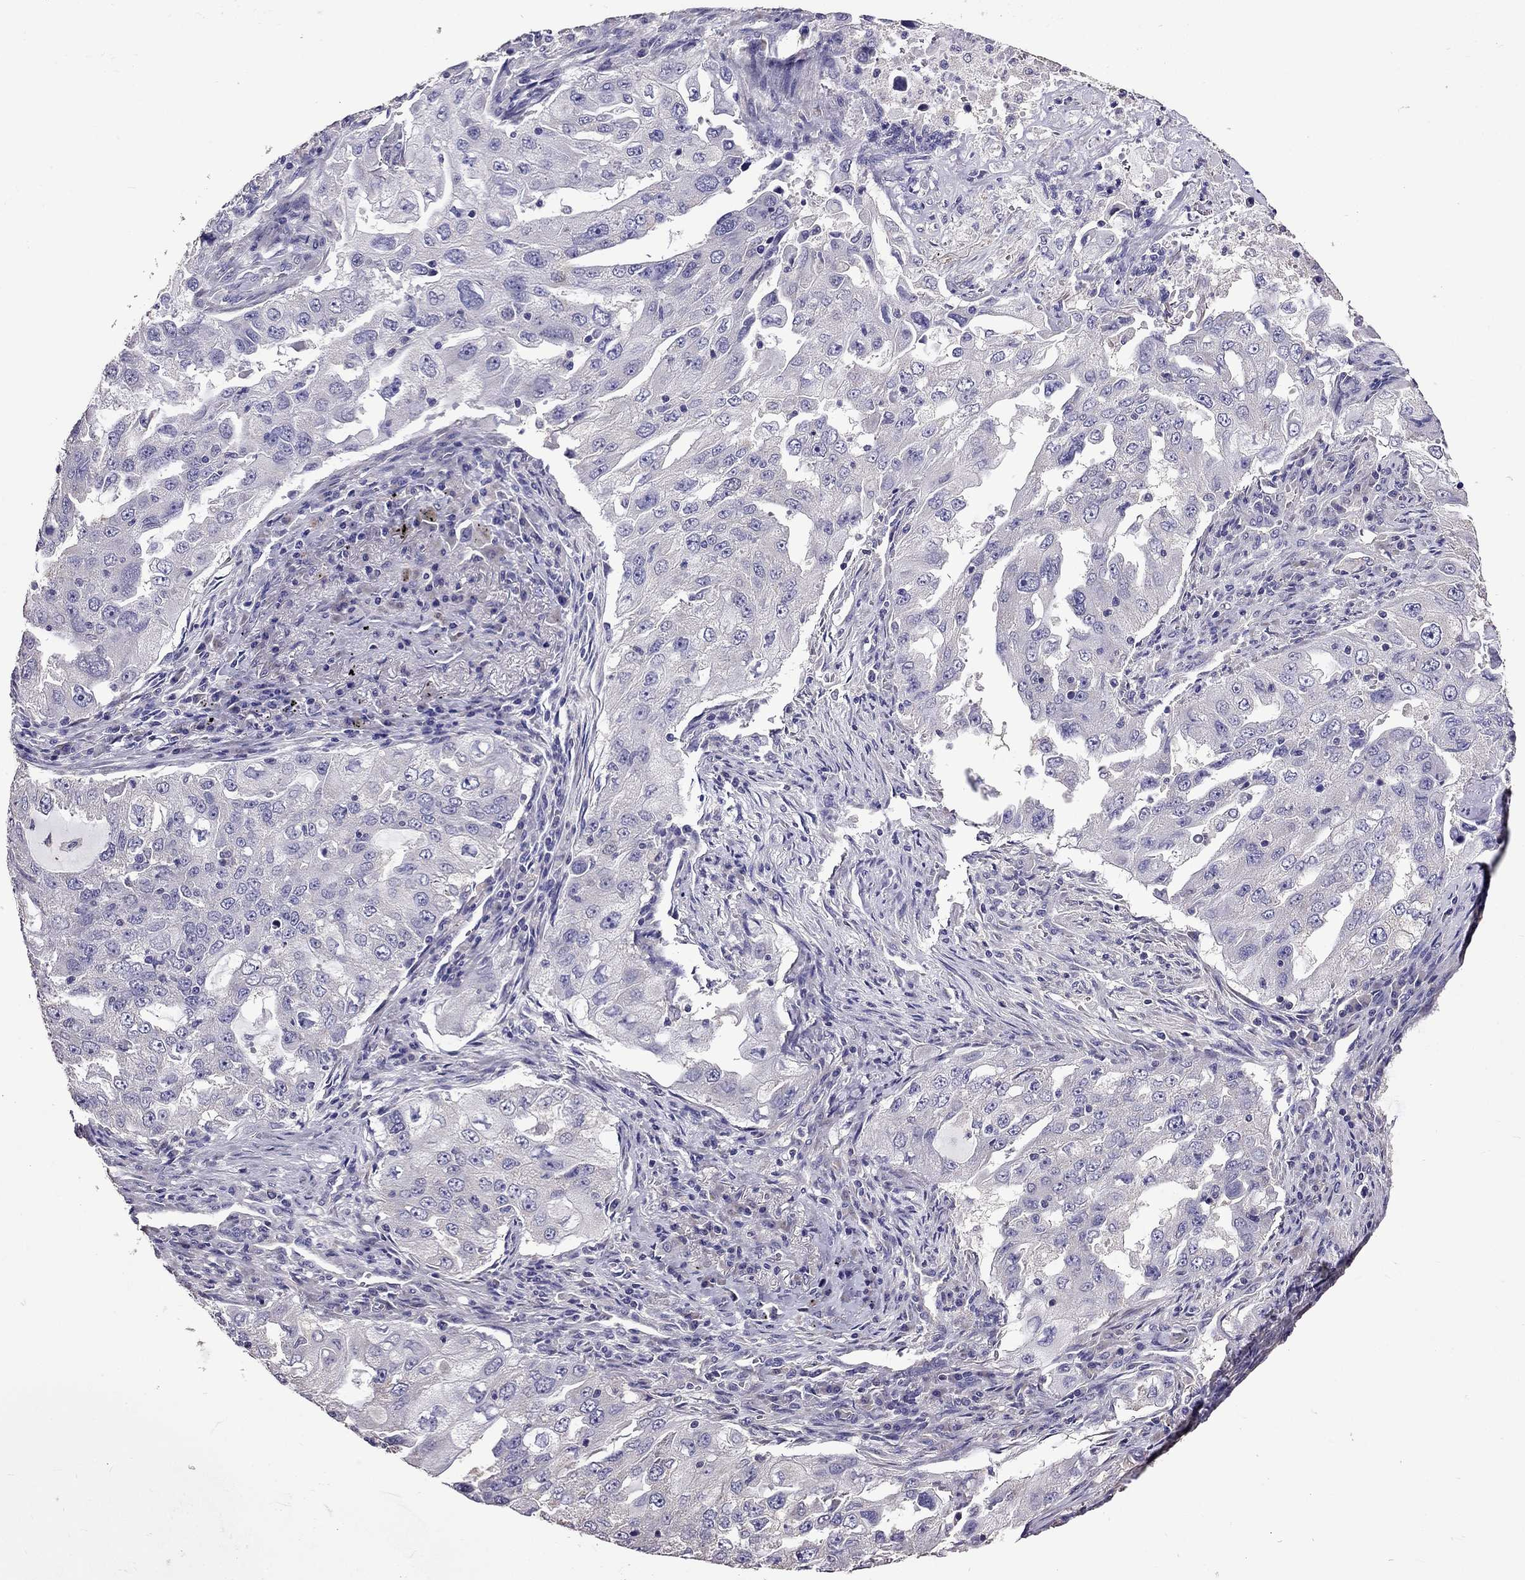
{"staining": {"intensity": "negative", "quantity": "none", "location": "none"}, "tissue": "lung cancer", "cell_type": "Tumor cells", "image_type": "cancer", "snomed": [{"axis": "morphology", "description": "Adenocarcinoma, NOS"}, {"axis": "topography", "description": "Lung"}], "caption": "Immunohistochemistry (IHC) of adenocarcinoma (lung) displays no positivity in tumor cells.", "gene": "NKX3-1", "patient": {"sex": "female", "age": 61}}